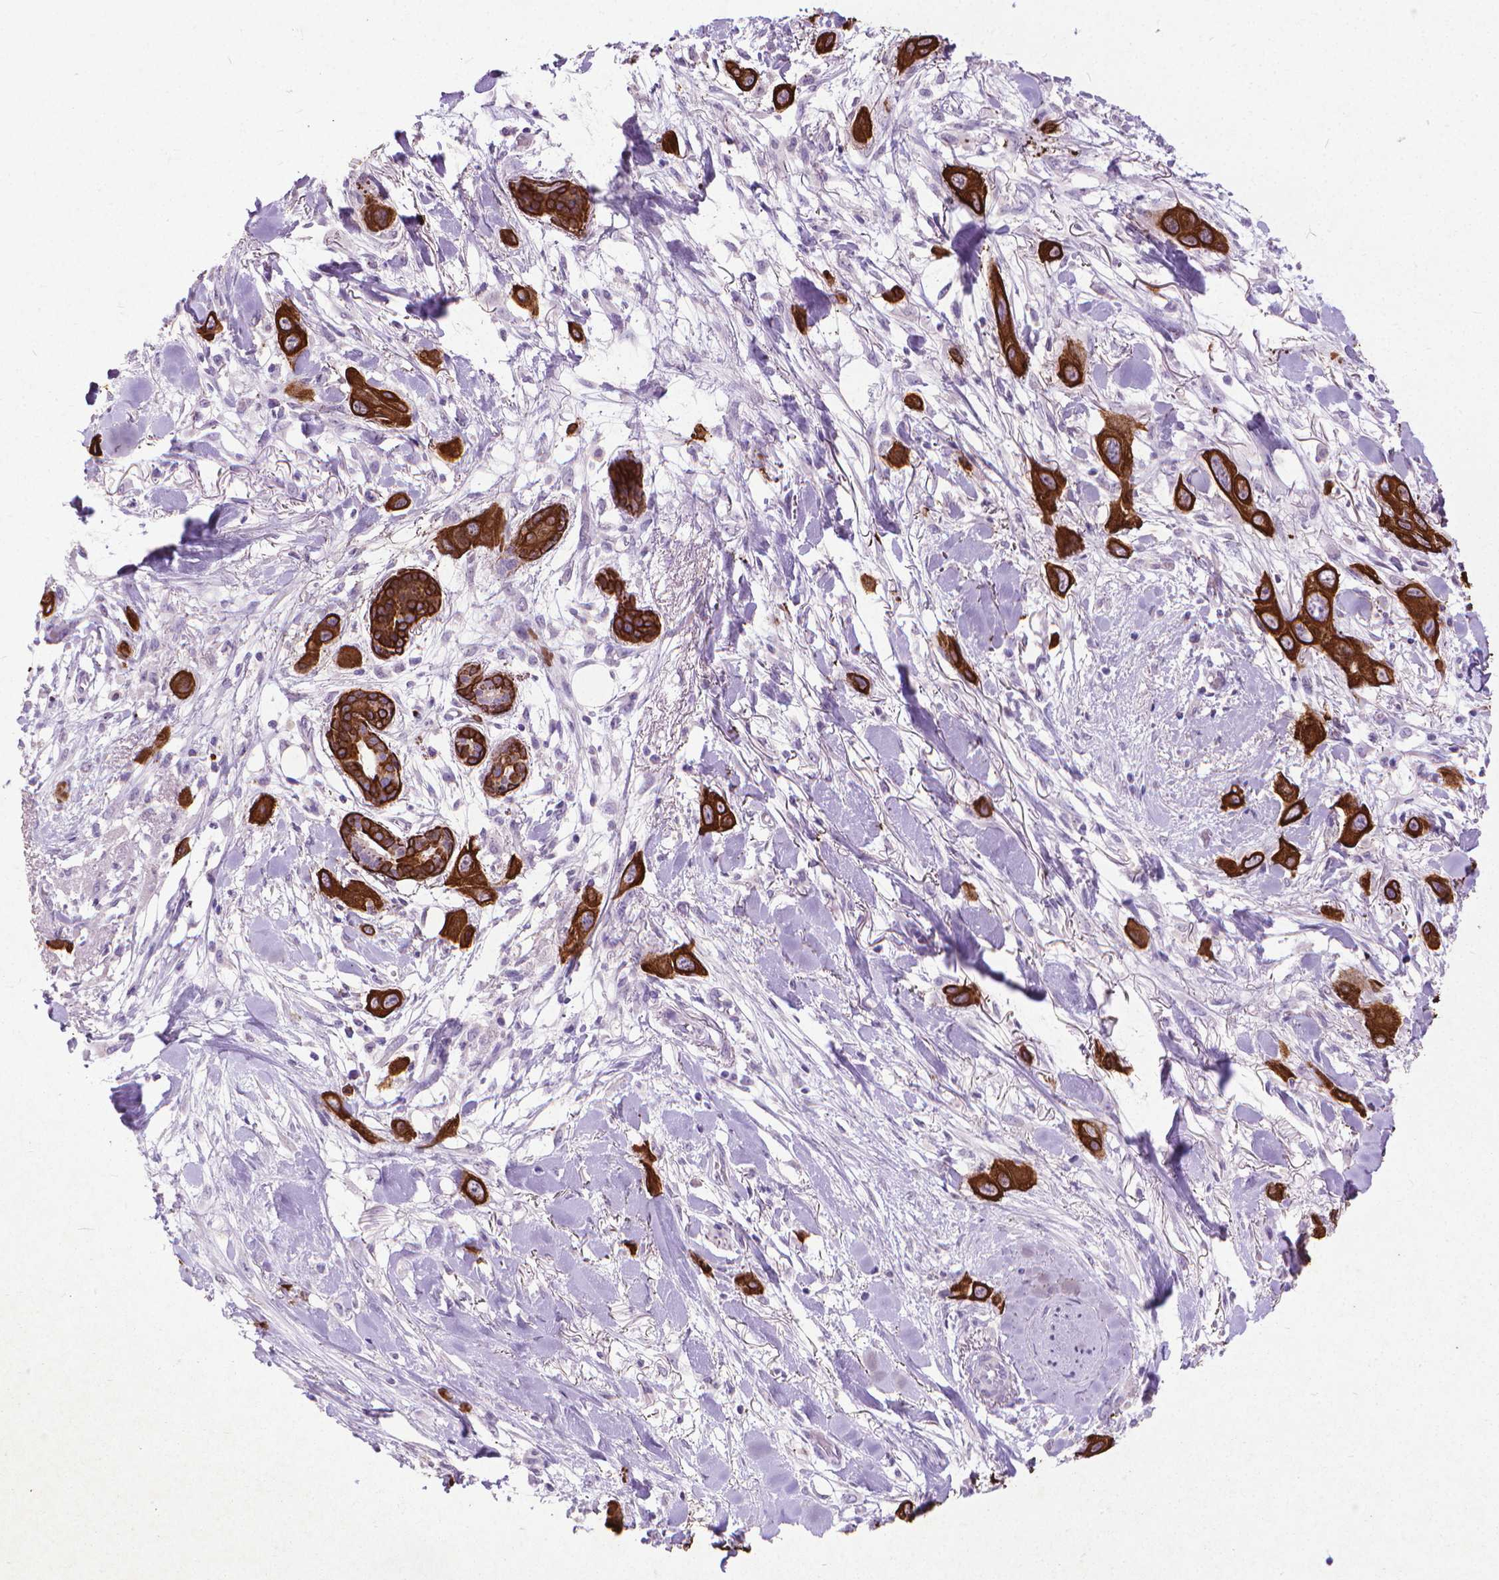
{"staining": {"intensity": "strong", "quantity": ">75%", "location": "cytoplasmic/membranous"}, "tissue": "skin cancer", "cell_type": "Tumor cells", "image_type": "cancer", "snomed": [{"axis": "morphology", "description": "Squamous cell carcinoma, NOS"}, {"axis": "topography", "description": "Skin"}], "caption": "Strong cytoplasmic/membranous protein positivity is present in about >75% of tumor cells in skin cancer.", "gene": "KRT5", "patient": {"sex": "male", "age": 79}}